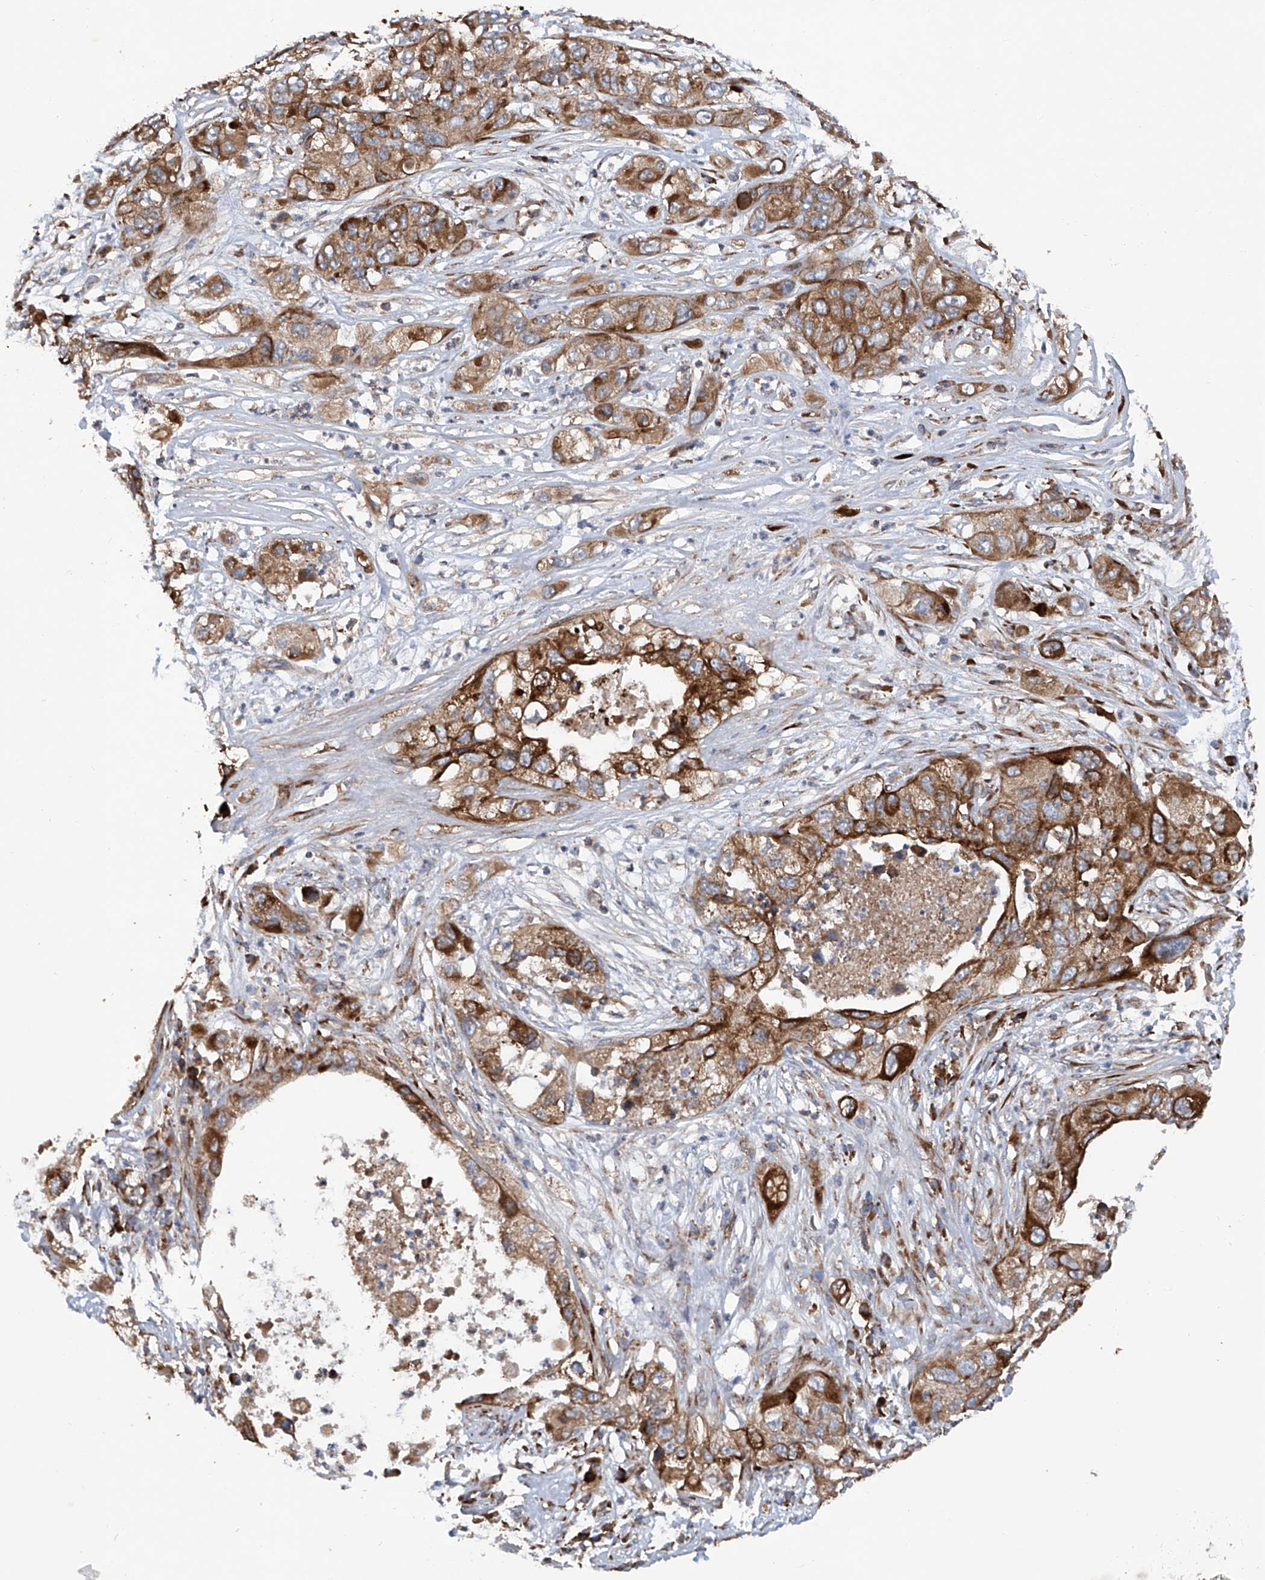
{"staining": {"intensity": "moderate", "quantity": ">75%", "location": "cytoplasmic/membranous"}, "tissue": "pancreatic cancer", "cell_type": "Tumor cells", "image_type": "cancer", "snomed": [{"axis": "morphology", "description": "Adenocarcinoma, NOS"}, {"axis": "topography", "description": "Pancreas"}], "caption": "Immunohistochemical staining of pancreatic adenocarcinoma exhibits medium levels of moderate cytoplasmic/membranous expression in about >75% of tumor cells.", "gene": "ASCC3", "patient": {"sex": "female", "age": 78}}